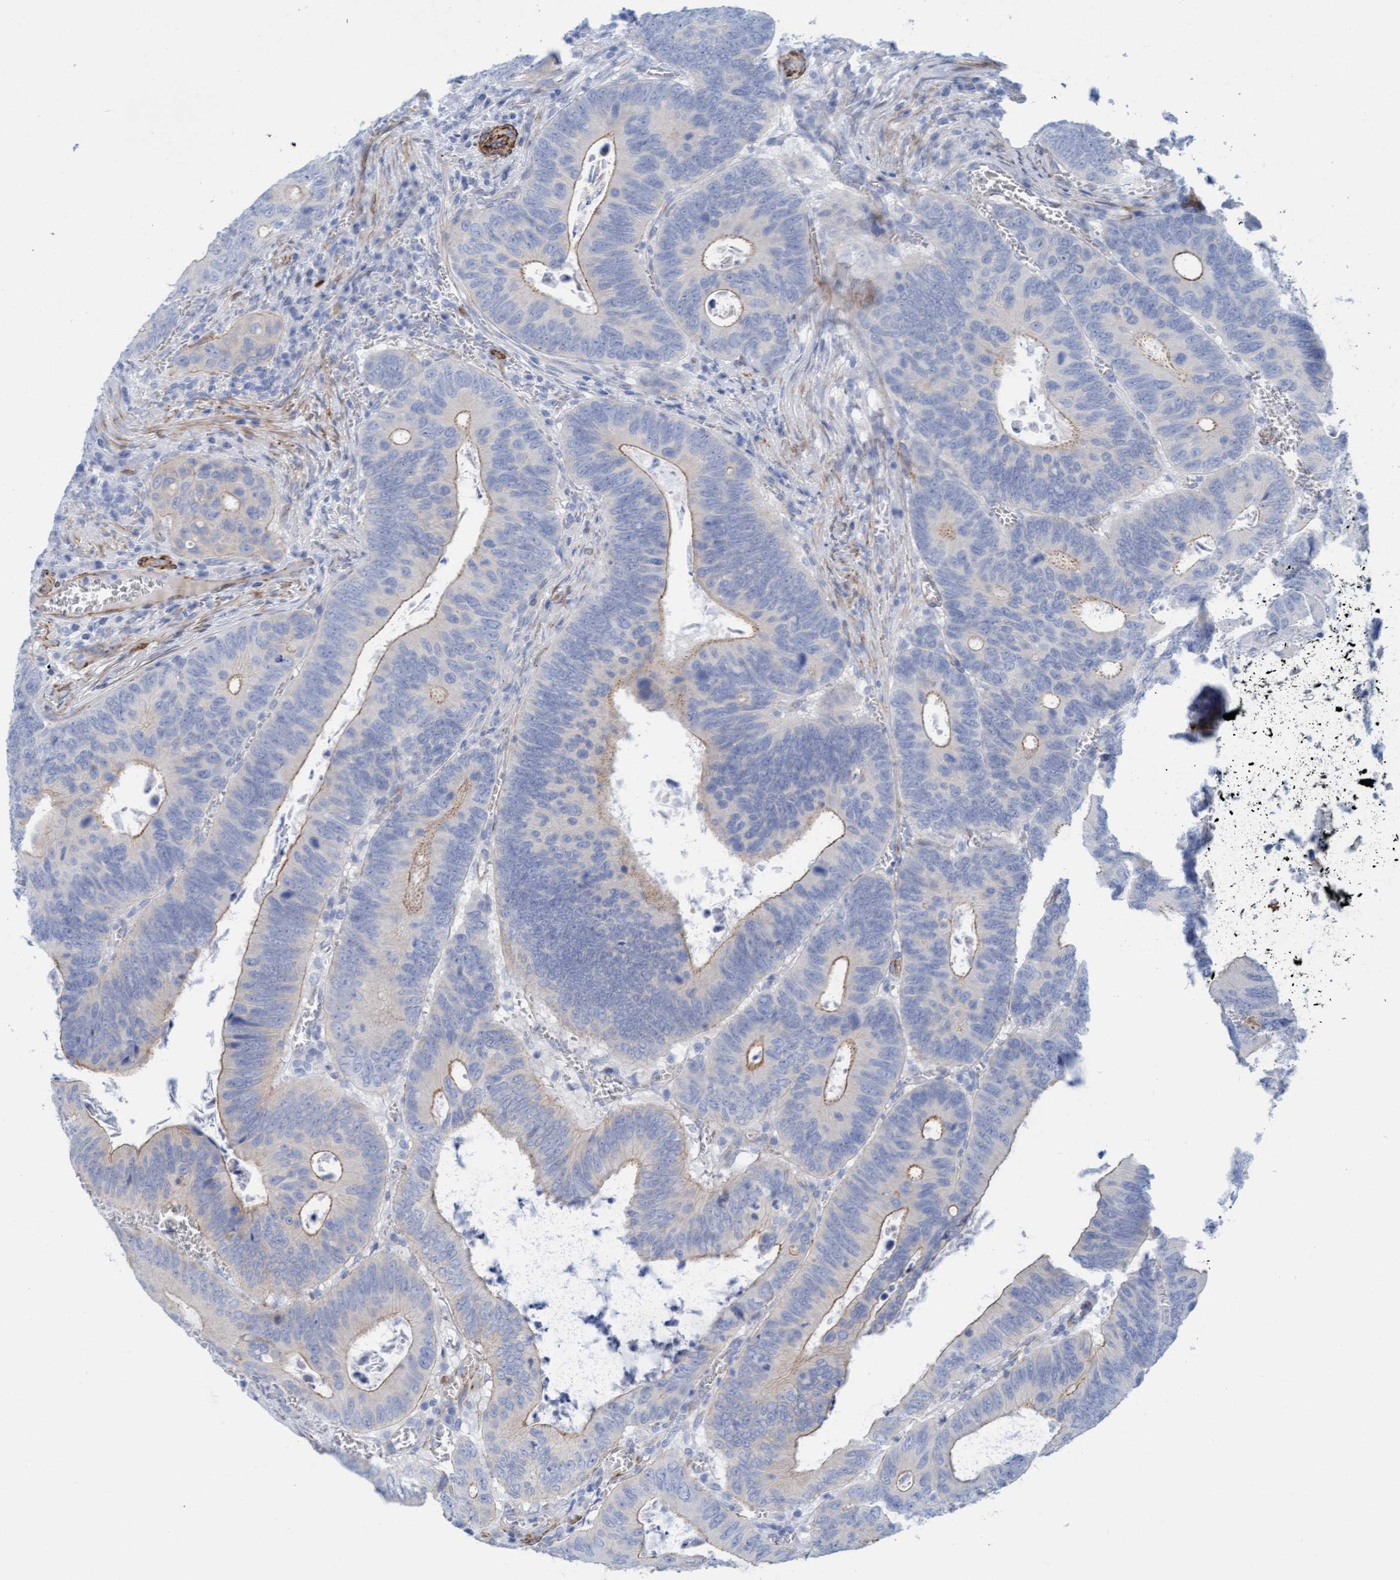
{"staining": {"intensity": "weak", "quantity": "<25%", "location": "cytoplasmic/membranous"}, "tissue": "colorectal cancer", "cell_type": "Tumor cells", "image_type": "cancer", "snomed": [{"axis": "morphology", "description": "Inflammation, NOS"}, {"axis": "morphology", "description": "Adenocarcinoma, NOS"}, {"axis": "topography", "description": "Colon"}], "caption": "Immunohistochemistry (IHC) photomicrograph of neoplastic tissue: human colorectal cancer stained with DAB (3,3'-diaminobenzidine) reveals no significant protein staining in tumor cells.", "gene": "MTFR1", "patient": {"sex": "male", "age": 72}}